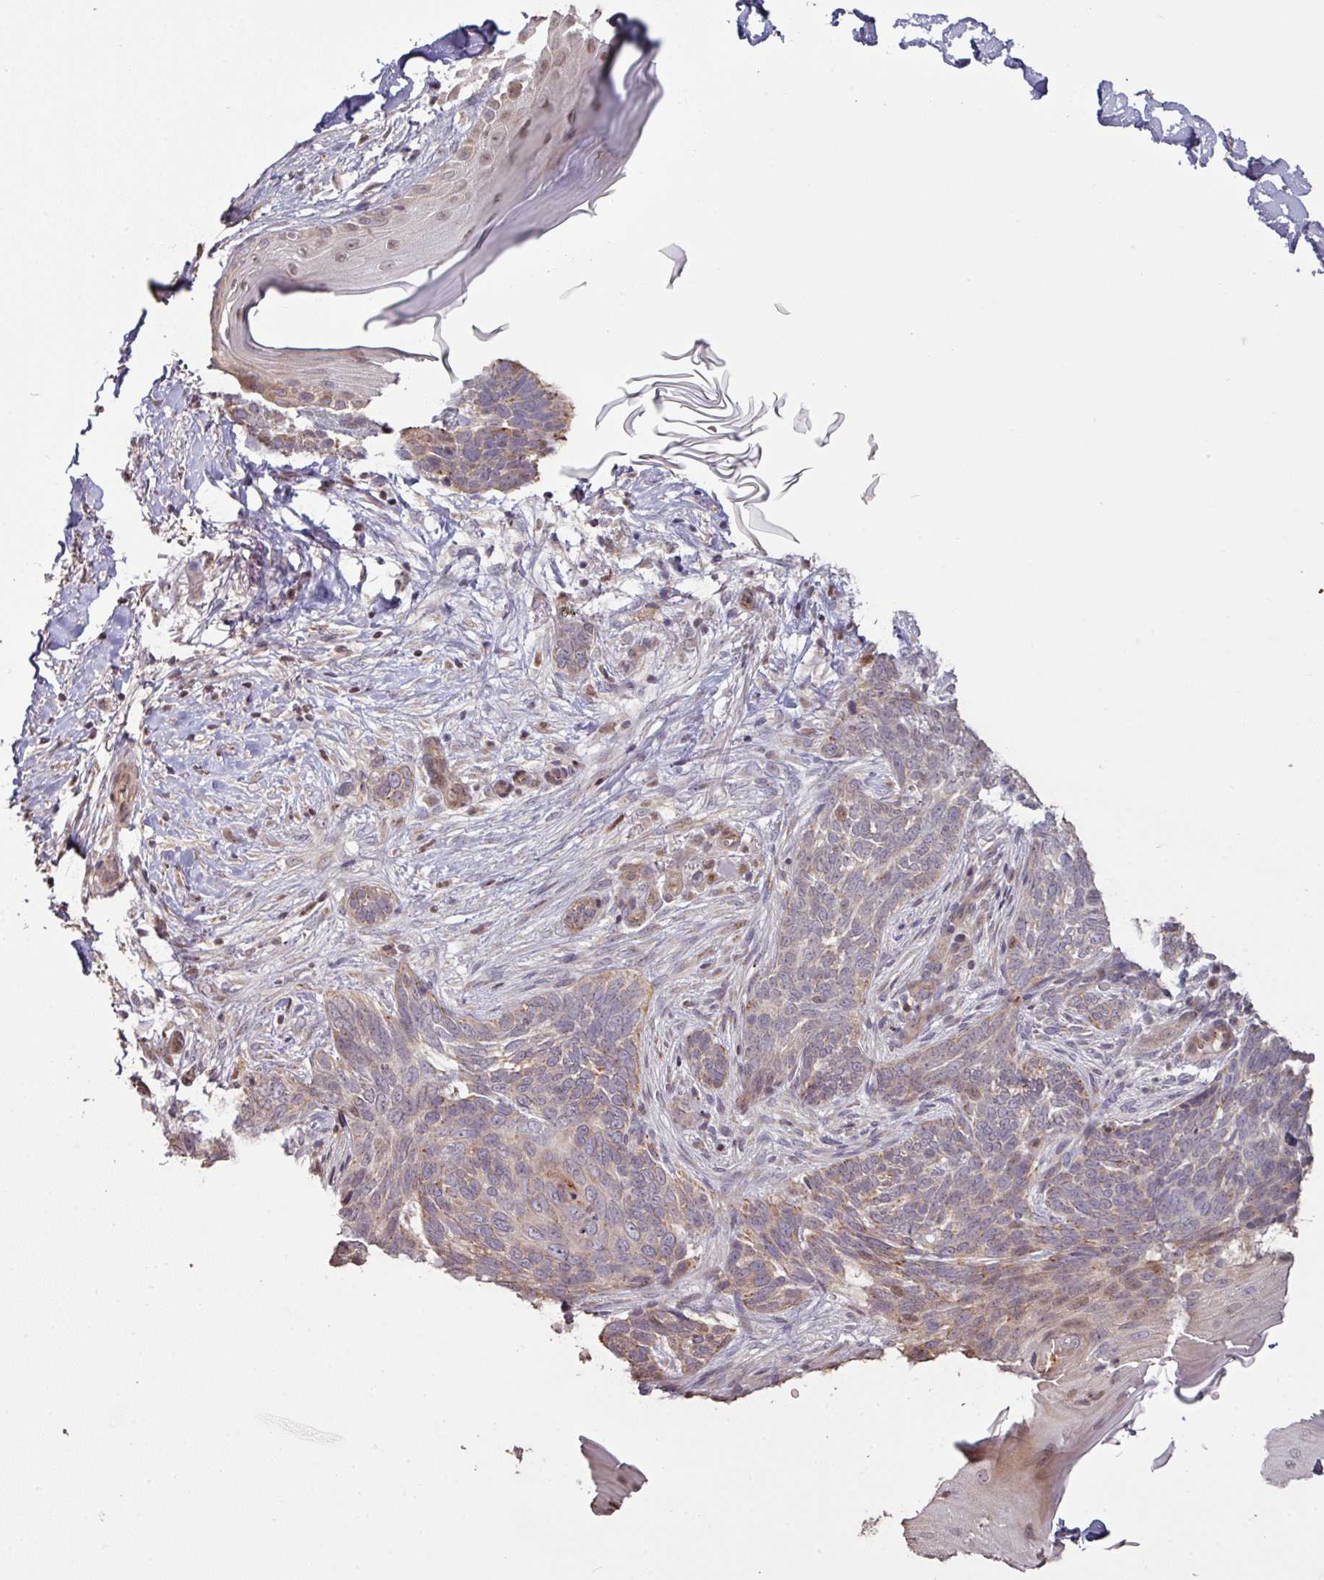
{"staining": {"intensity": "weak", "quantity": "25%-75%", "location": "cytoplasmic/membranous"}, "tissue": "skin cancer", "cell_type": "Tumor cells", "image_type": "cancer", "snomed": [{"axis": "morphology", "description": "Normal tissue, NOS"}, {"axis": "morphology", "description": "Basal cell carcinoma"}, {"axis": "topography", "description": "Skin"}], "caption": "Protein expression analysis of skin cancer shows weak cytoplasmic/membranous positivity in approximately 25%-75% of tumor cells.", "gene": "CXCR5", "patient": {"sex": "female", "age": 67}}